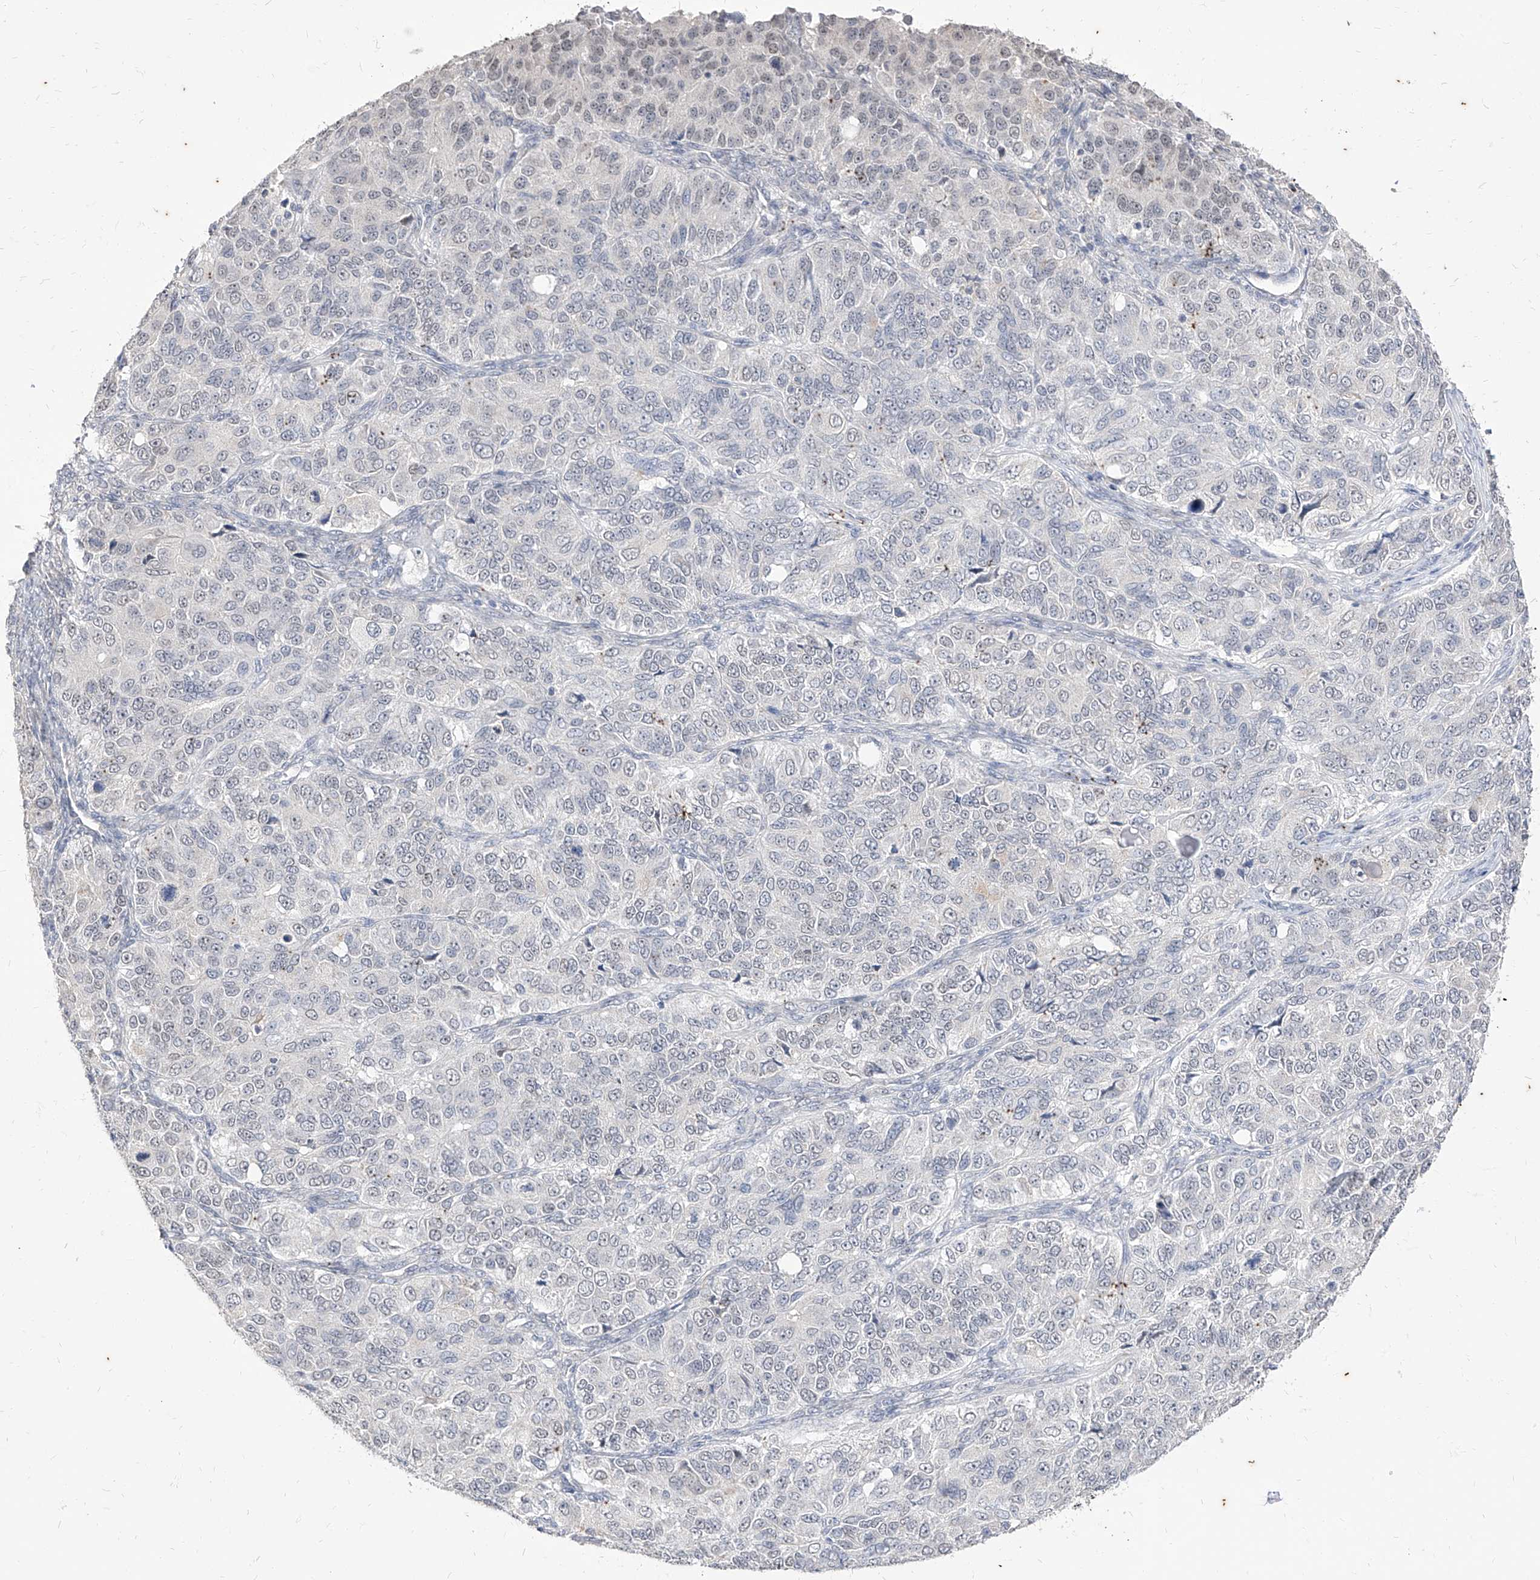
{"staining": {"intensity": "negative", "quantity": "none", "location": "none"}, "tissue": "ovarian cancer", "cell_type": "Tumor cells", "image_type": "cancer", "snomed": [{"axis": "morphology", "description": "Carcinoma, endometroid"}, {"axis": "topography", "description": "Ovary"}], "caption": "Immunohistochemical staining of human endometroid carcinoma (ovarian) shows no significant positivity in tumor cells.", "gene": "PHF20L1", "patient": {"sex": "female", "age": 51}}